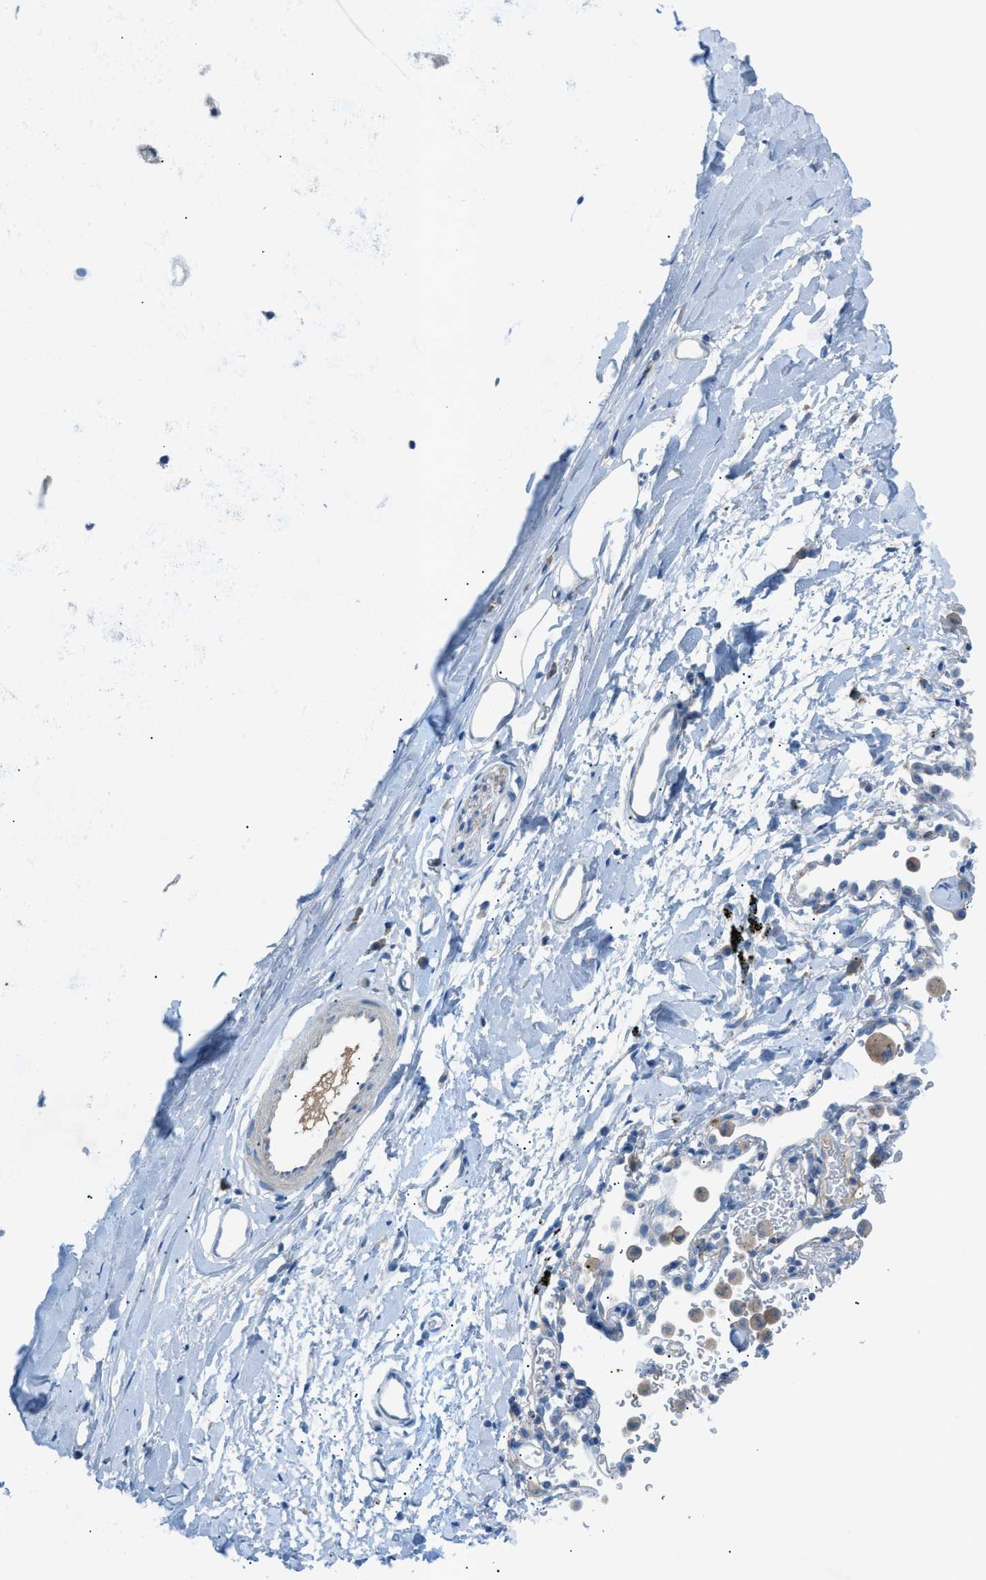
{"staining": {"intensity": "negative", "quantity": "none", "location": "none"}, "tissue": "adipose tissue", "cell_type": "Adipocytes", "image_type": "normal", "snomed": [{"axis": "morphology", "description": "Normal tissue, NOS"}, {"axis": "topography", "description": "Cartilage tissue"}, {"axis": "topography", "description": "Bronchus"}], "caption": "Immunohistochemistry (IHC) image of benign adipose tissue: adipose tissue stained with DAB (3,3'-diaminobenzidine) demonstrates no significant protein positivity in adipocytes. (Stains: DAB (3,3'-diaminobenzidine) IHC with hematoxylin counter stain, Microscopy: brightfield microscopy at high magnification).", "gene": "C5AR2", "patient": {"sex": "female", "age": 53}}